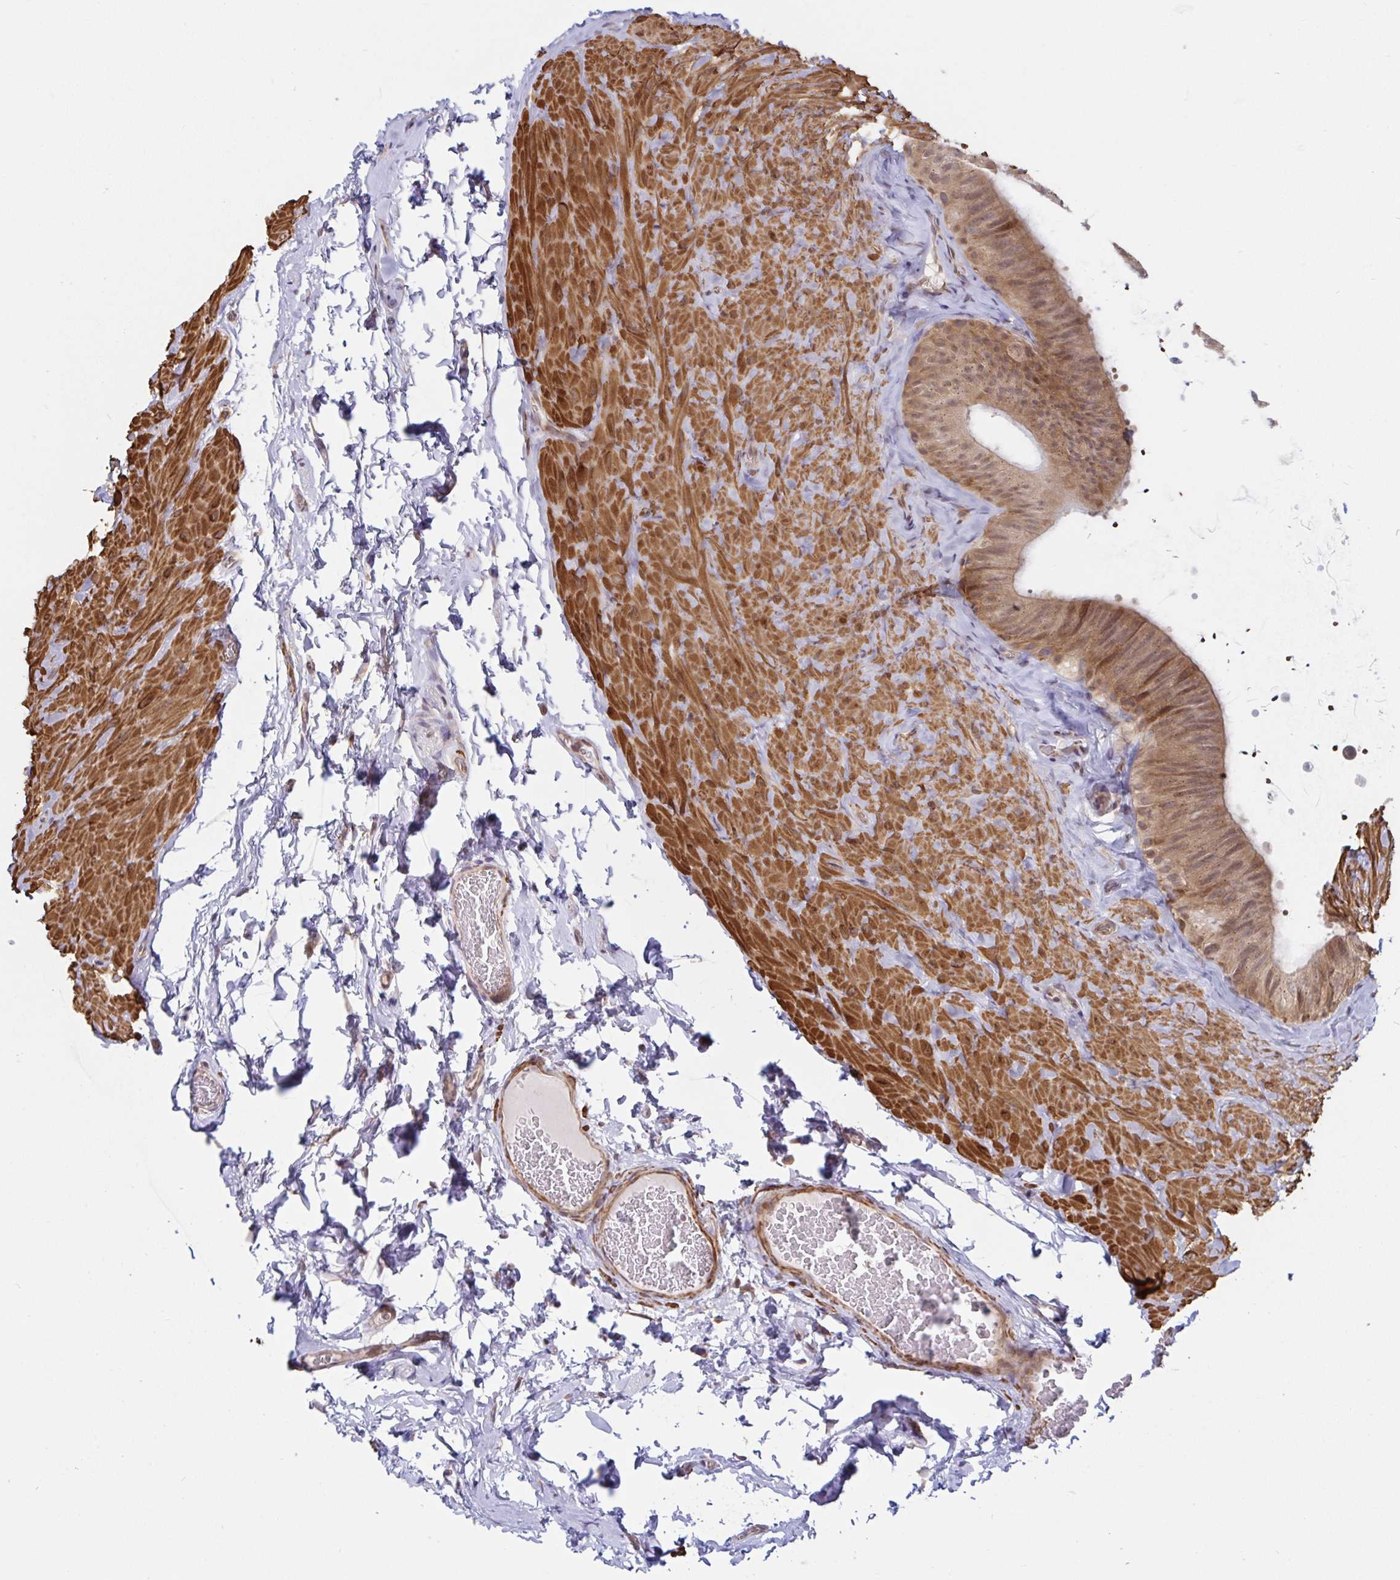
{"staining": {"intensity": "weak", "quantity": ">75%", "location": "cytoplasmic/membranous"}, "tissue": "epididymis", "cell_type": "Glandular cells", "image_type": "normal", "snomed": [{"axis": "morphology", "description": "Normal tissue, NOS"}, {"axis": "topography", "description": "Epididymis, spermatic cord, NOS"}, {"axis": "topography", "description": "Epididymis"}], "caption": "Glandular cells show low levels of weak cytoplasmic/membranous positivity in about >75% of cells in unremarkable human epididymis.", "gene": "LARP1", "patient": {"sex": "male", "age": 31}}